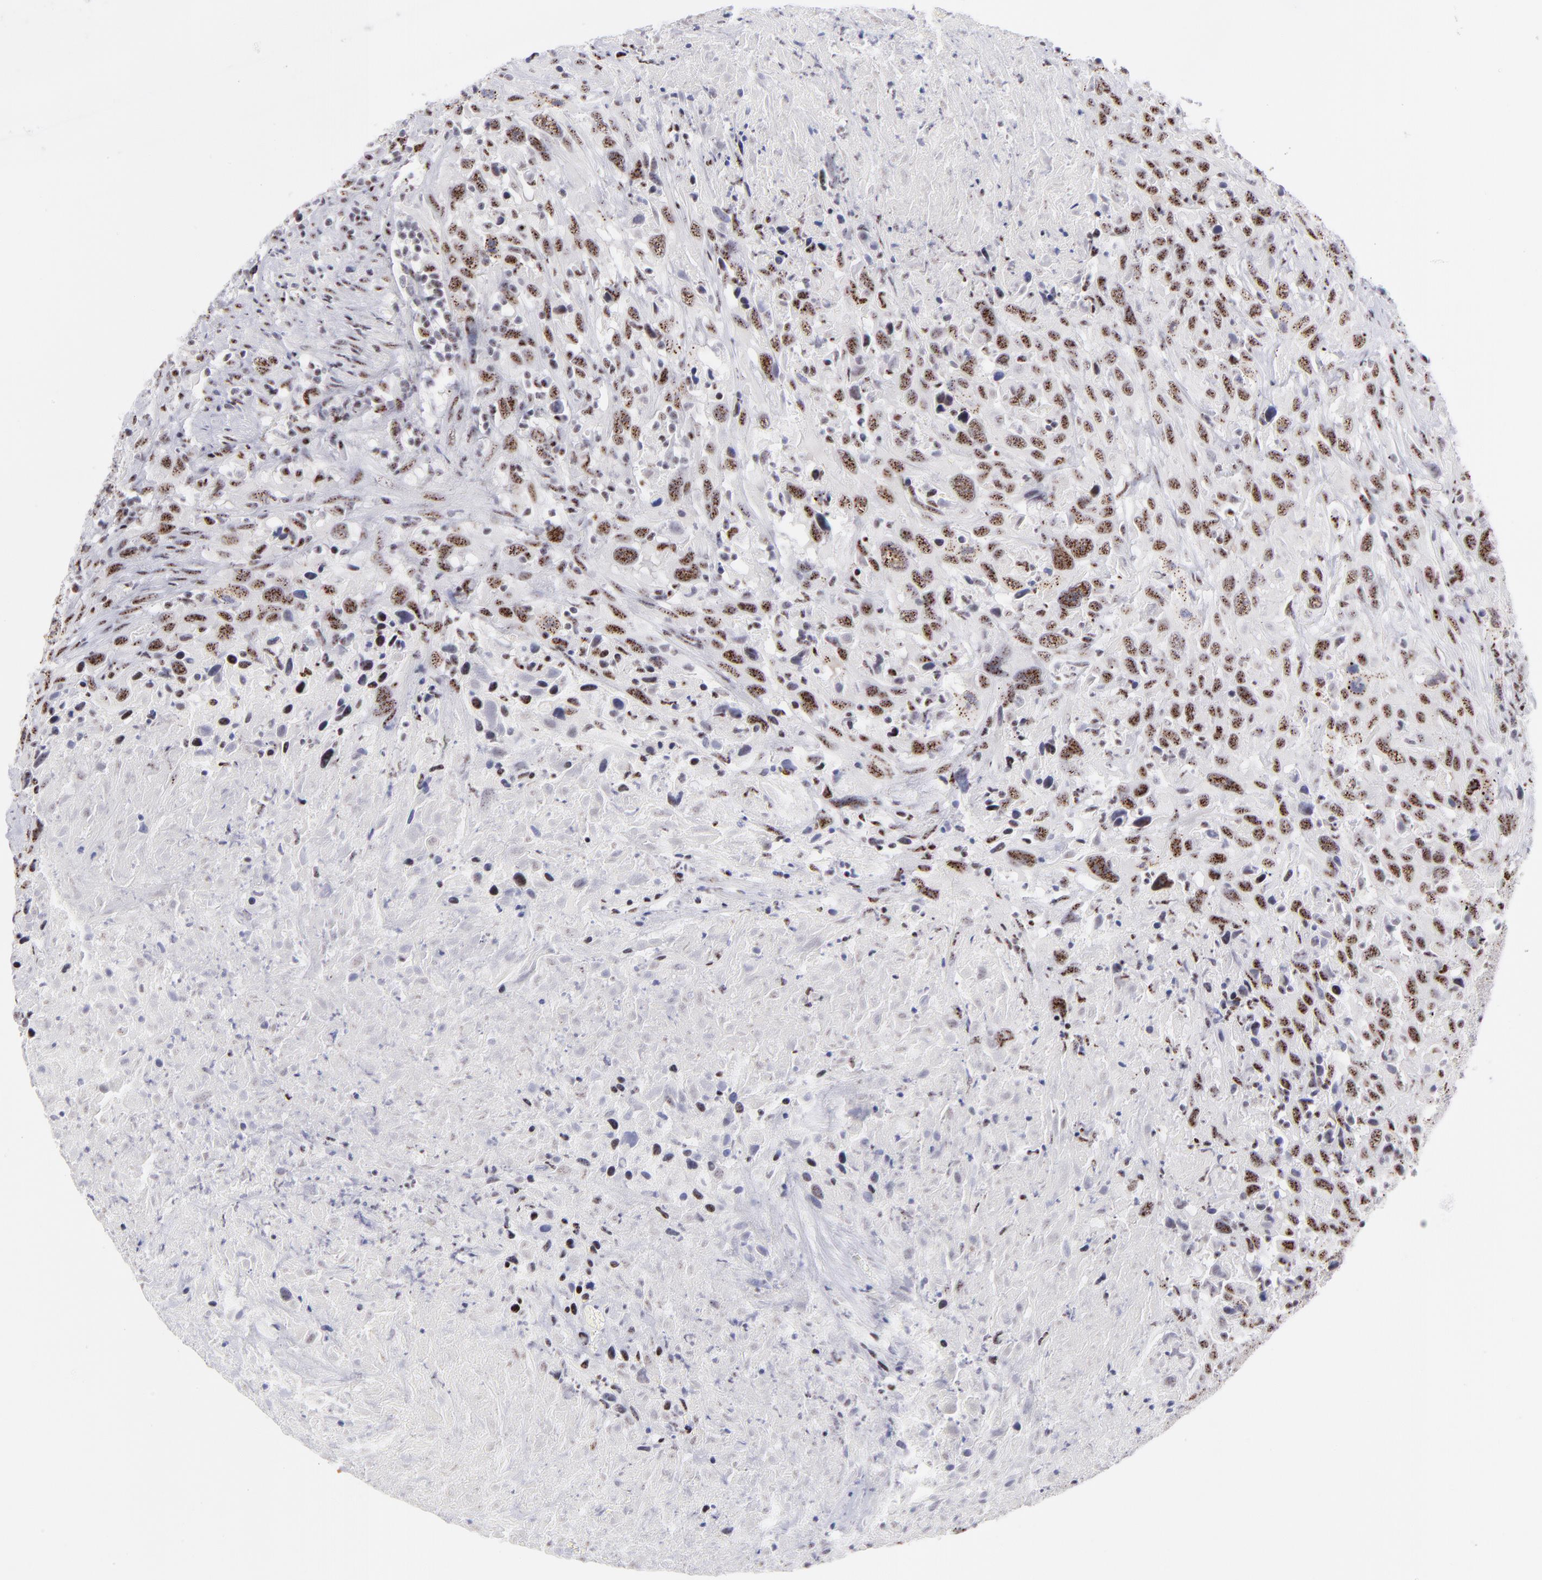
{"staining": {"intensity": "moderate", "quantity": ">75%", "location": "nuclear"}, "tissue": "urothelial cancer", "cell_type": "Tumor cells", "image_type": "cancer", "snomed": [{"axis": "morphology", "description": "Urothelial carcinoma, High grade"}, {"axis": "topography", "description": "Urinary bladder"}], "caption": "A medium amount of moderate nuclear positivity is present in approximately >75% of tumor cells in high-grade urothelial carcinoma tissue.", "gene": "CDC25C", "patient": {"sex": "male", "age": 61}}